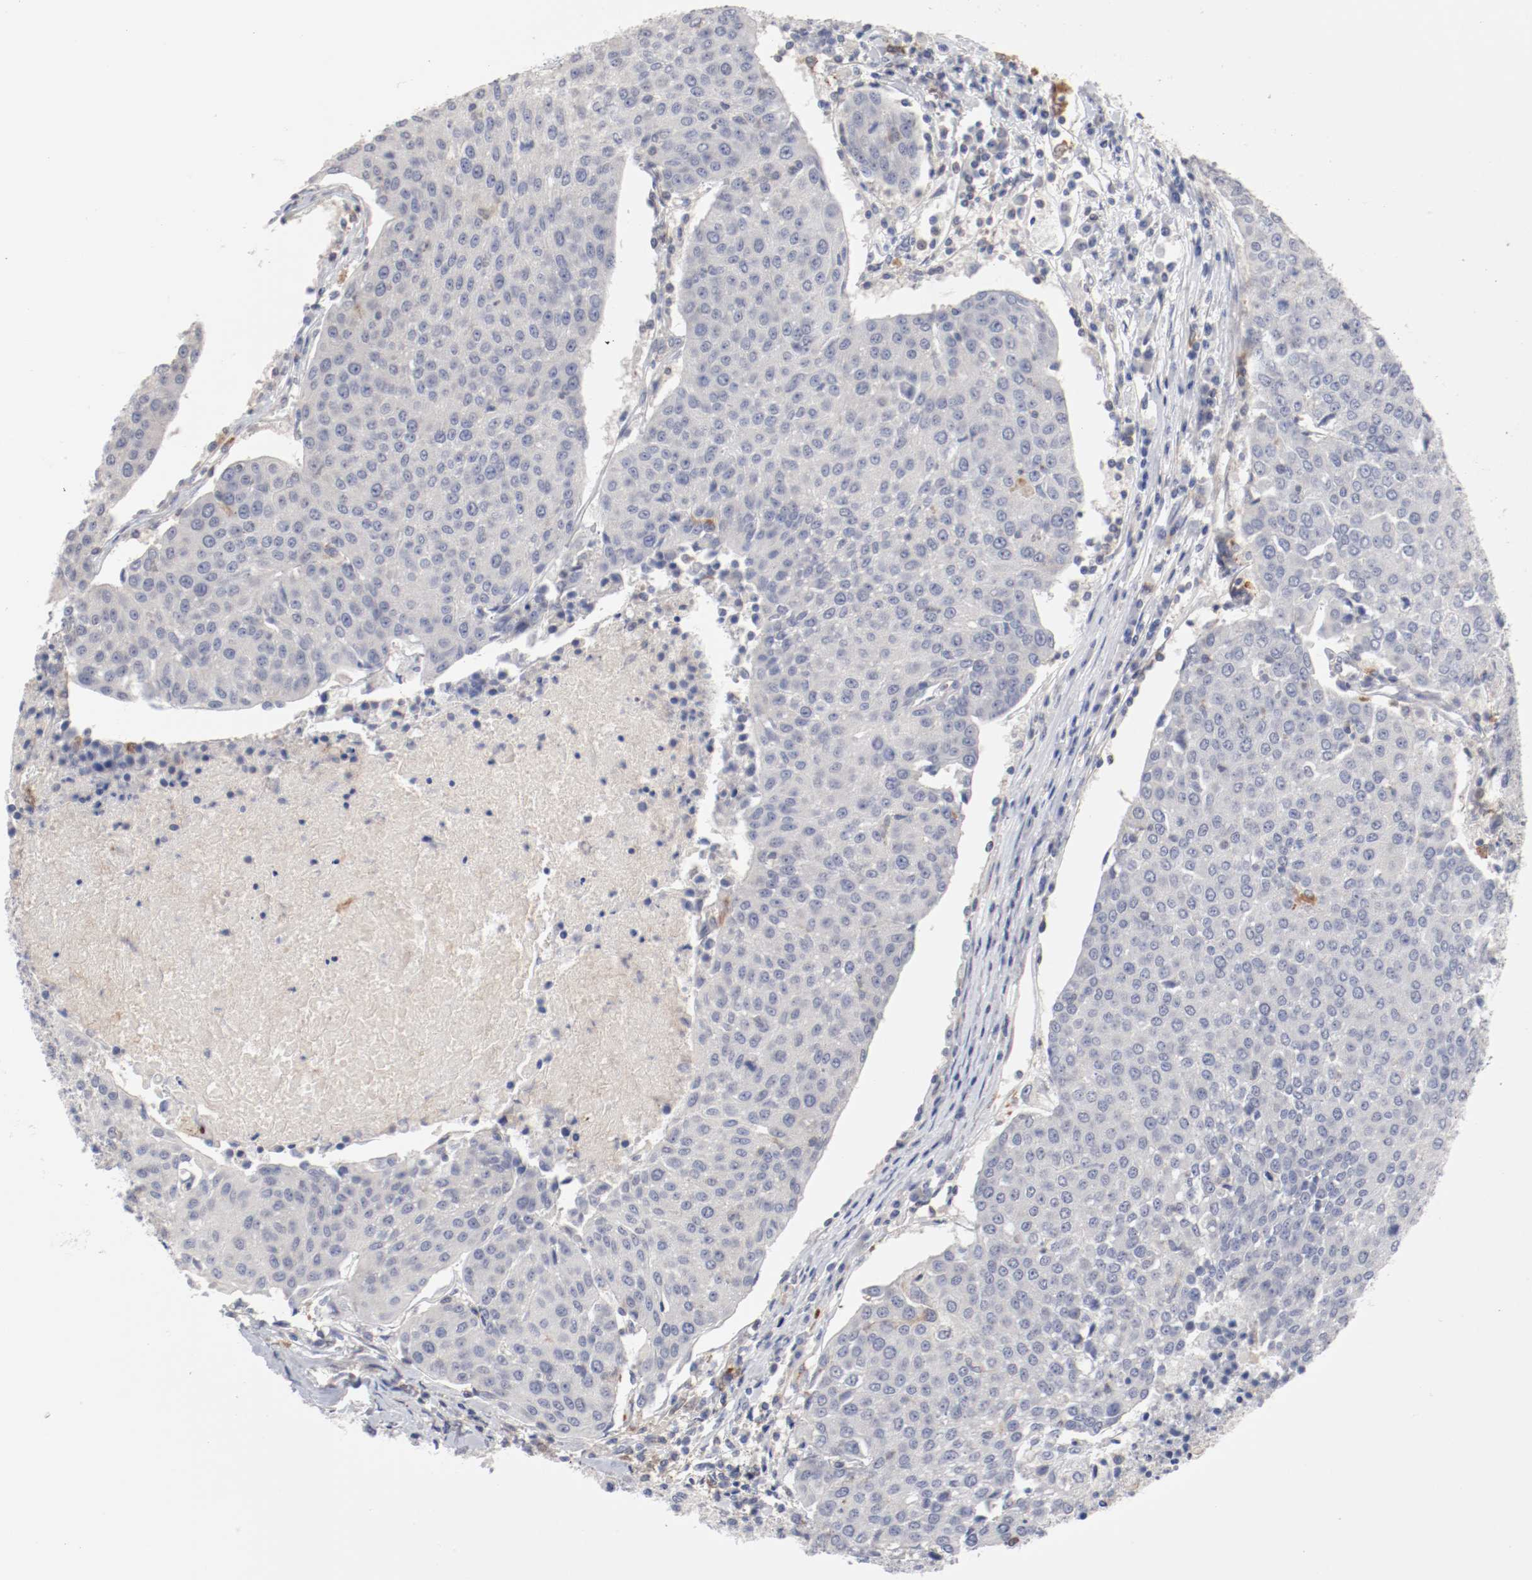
{"staining": {"intensity": "negative", "quantity": "none", "location": "none"}, "tissue": "urothelial cancer", "cell_type": "Tumor cells", "image_type": "cancer", "snomed": [{"axis": "morphology", "description": "Urothelial carcinoma, High grade"}, {"axis": "topography", "description": "Urinary bladder"}], "caption": "IHC of high-grade urothelial carcinoma reveals no staining in tumor cells. (Brightfield microscopy of DAB immunohistochemistry at high magnification).", "gene": "CBL", "patient": {"sex": "female", "age": 85}}